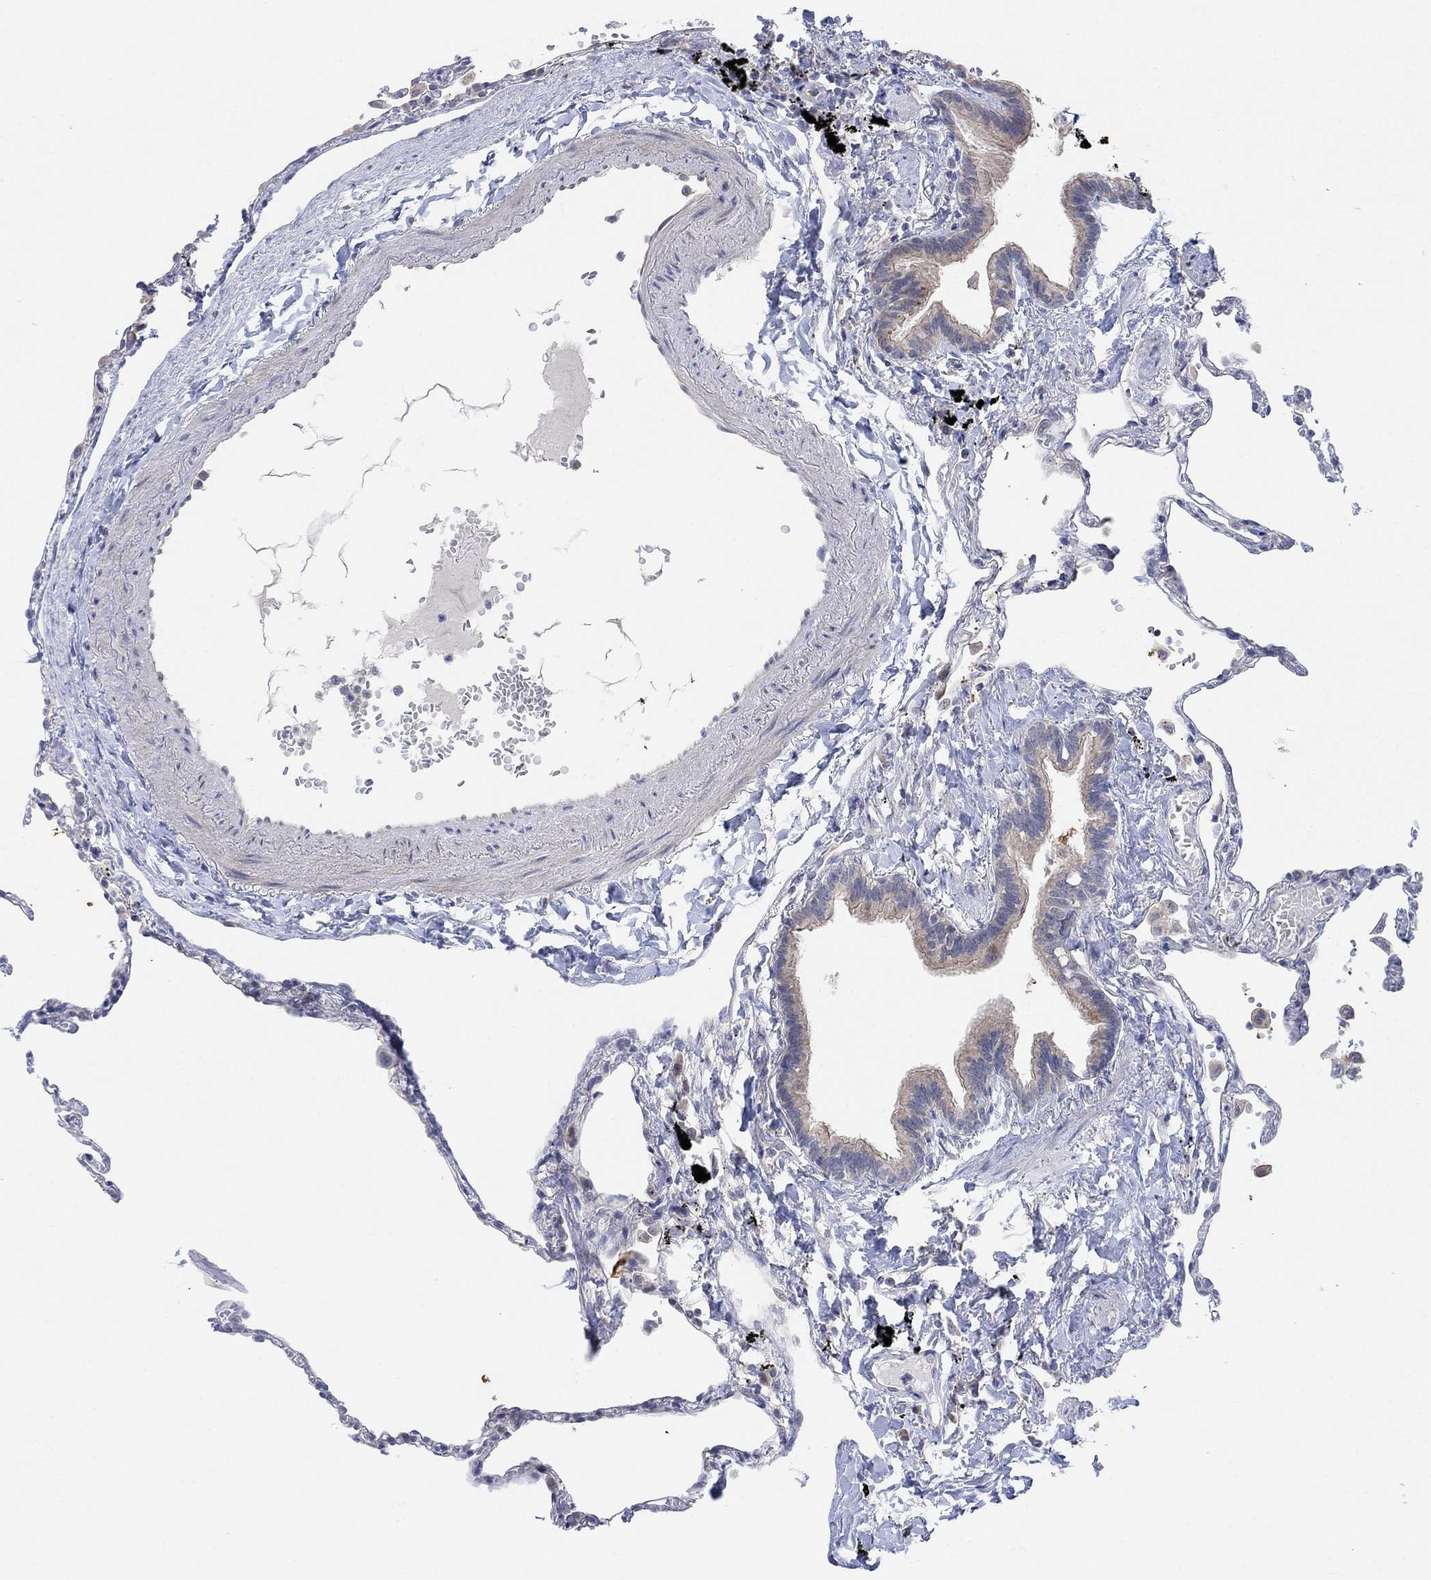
{"staining": {"intensity": "negative", "quantity": "none", "location": "none"}, "tissue": "lung", "cell_type": "Alveolar cells", "image_type": "normal", "snomed": [{"axis": "morphology", "description": "Normal tissue, NOS"}, {"axis": "topography", "description": "Lung"}], "caption": "Alveolar cells show no significant protein positivity in benign lung. (DAB (3,3'-diaminobenzidine) immunohistochemistry with hematoxylin counter stain).", "gene": "CNTF", "patient": {"sex": "male", "age": 78}}